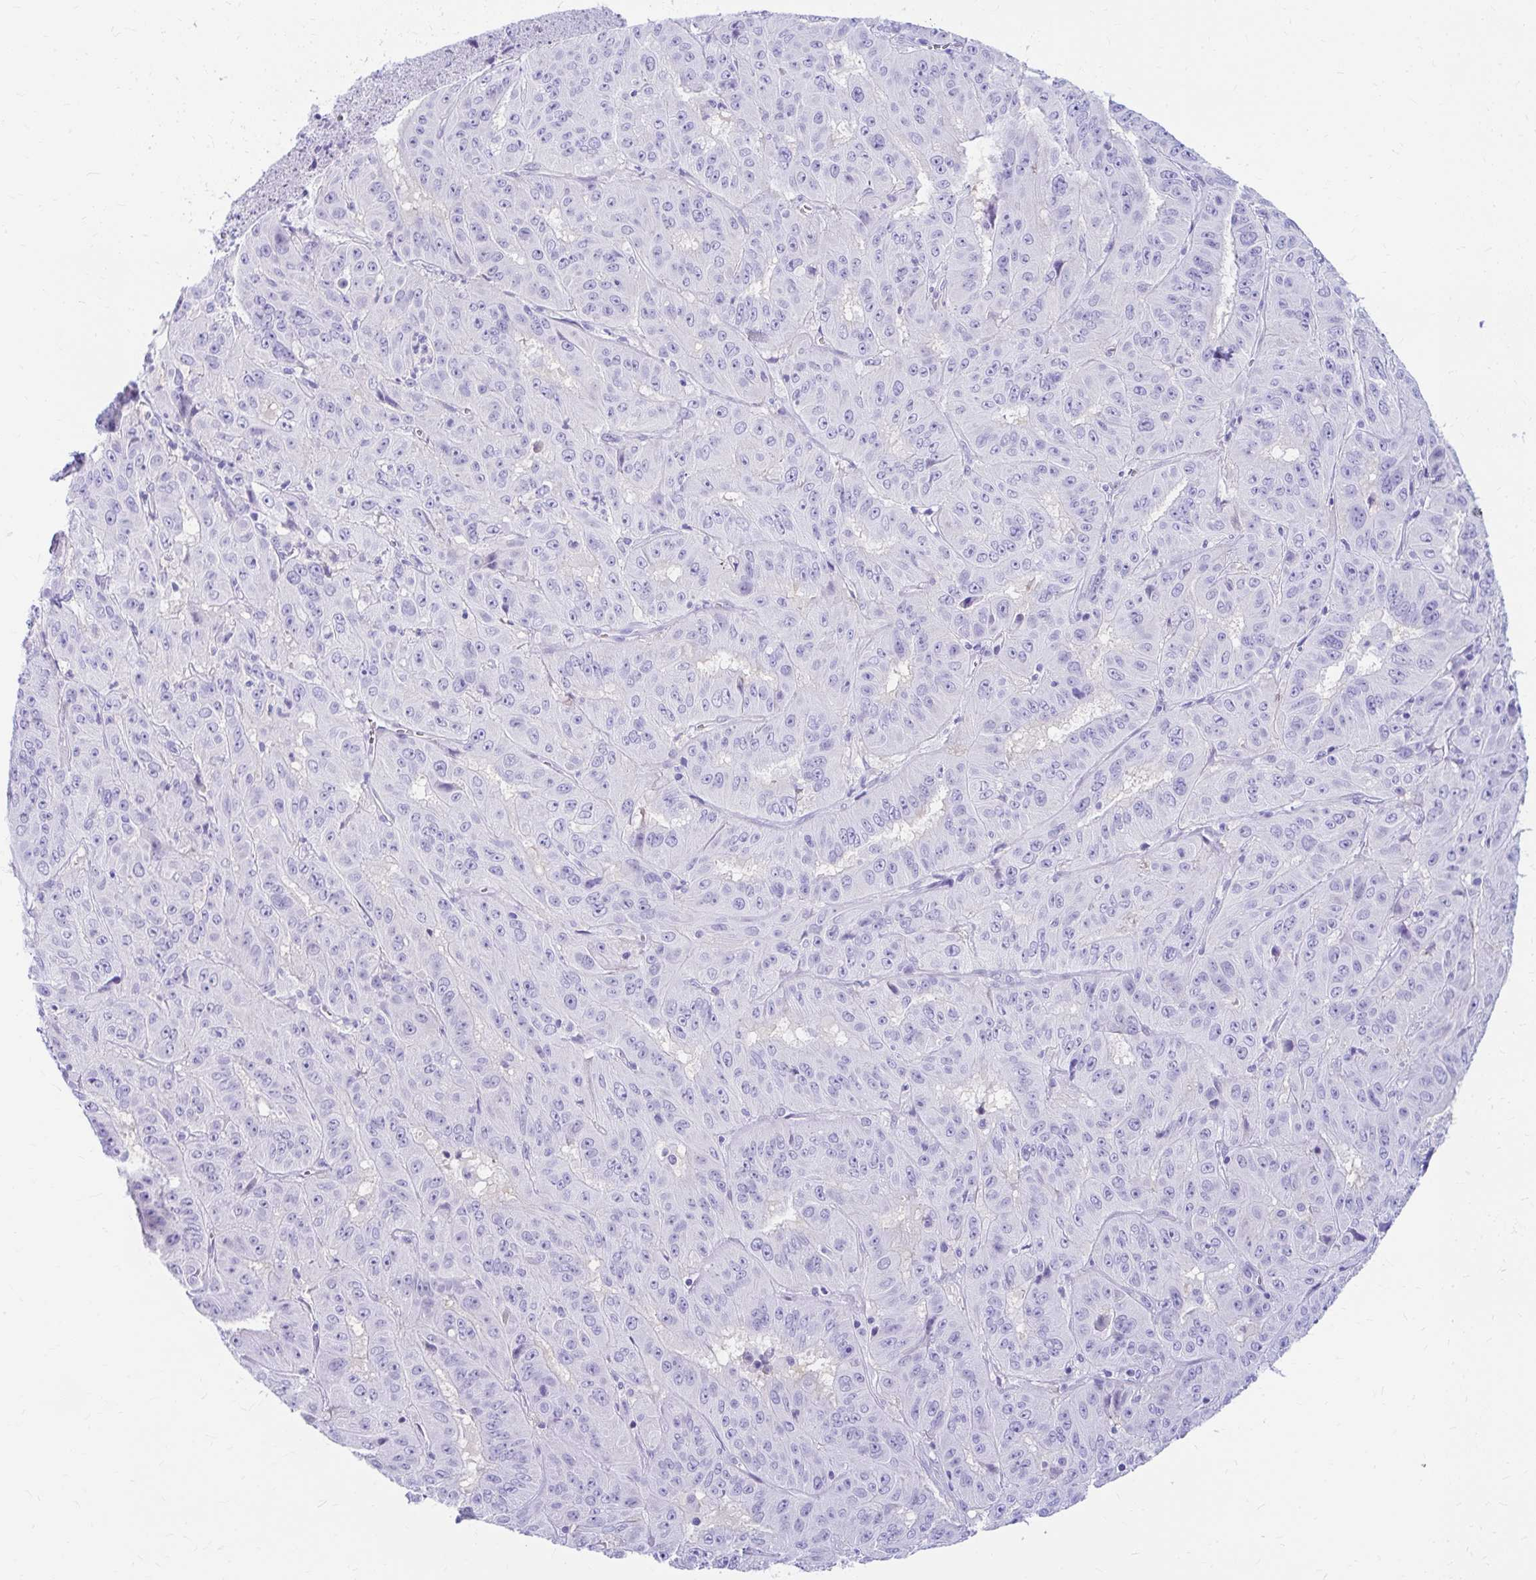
{"staining": {"intensity": "negative", "quantity": "none", "location": "none"}, "tissue": "pancreatic cancer", "cell_type": "Tumor cells", "image_type": "cancer", "snomed": [{"axis": "morphology", "description": "Adenocarcinoma, NOS"}, {"axis": "topography", "description": "Pancreas"}], "caption": "Tumor cells are negative for brown protein staining in pancreatic cancer. Nuclei are stained in blue.", "gene": "NSG2", "patient": {"sex": "male", "age": 63}}